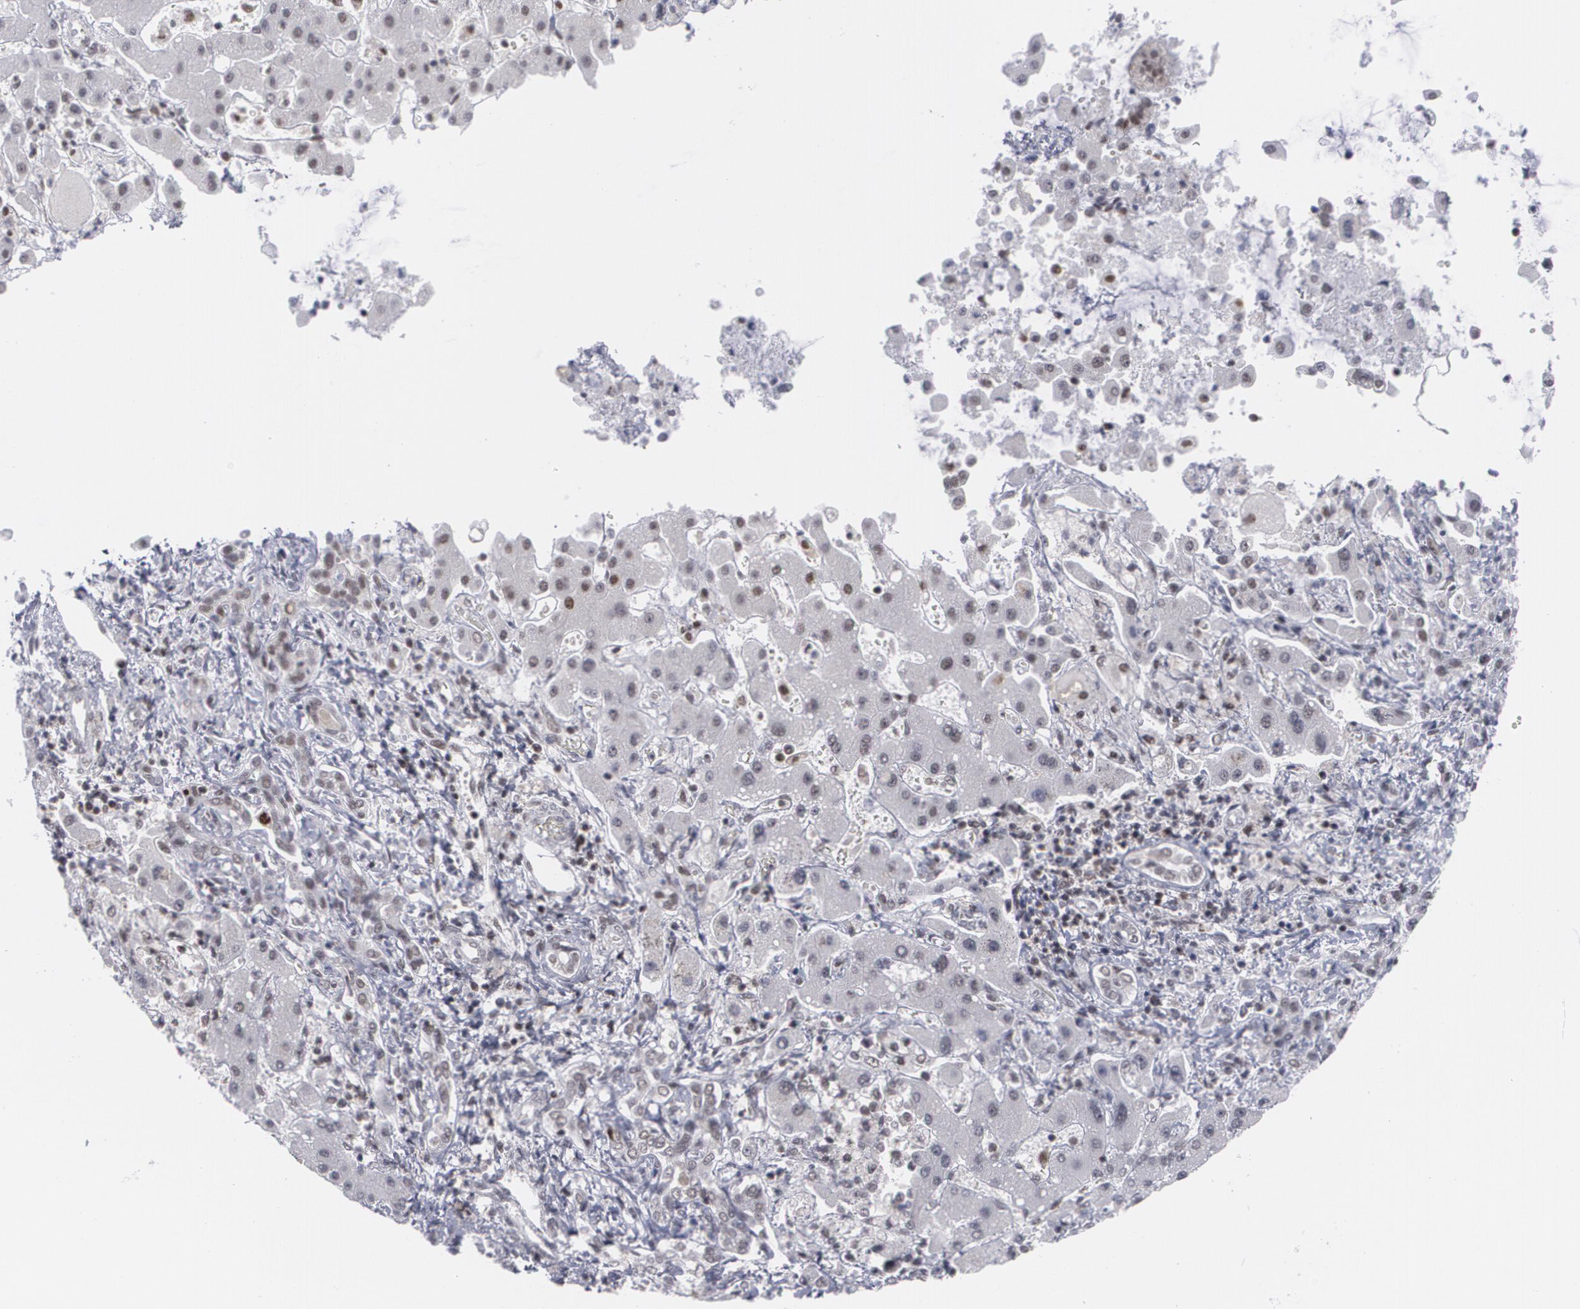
{"staining": {"intensity": "negative", "quantity": "none", "location": "none"}, "tissue": "liver cancer", "cell_type": "Tumor cells", "image_type": "cancer", "snomed": [{"axis": "morphology", "description": "Cholangiocarcinoma"}, {"axis": "topography", "description": "Liver"}], "caption": "Histopathology image shows no significant protein expression in tumor cells of liver cancer. (Immunohistochemistry (ihc), brightfield microscopy, high magnification).", "gene": "MCL1", "patient": {"sex": "male", "age": 50}}